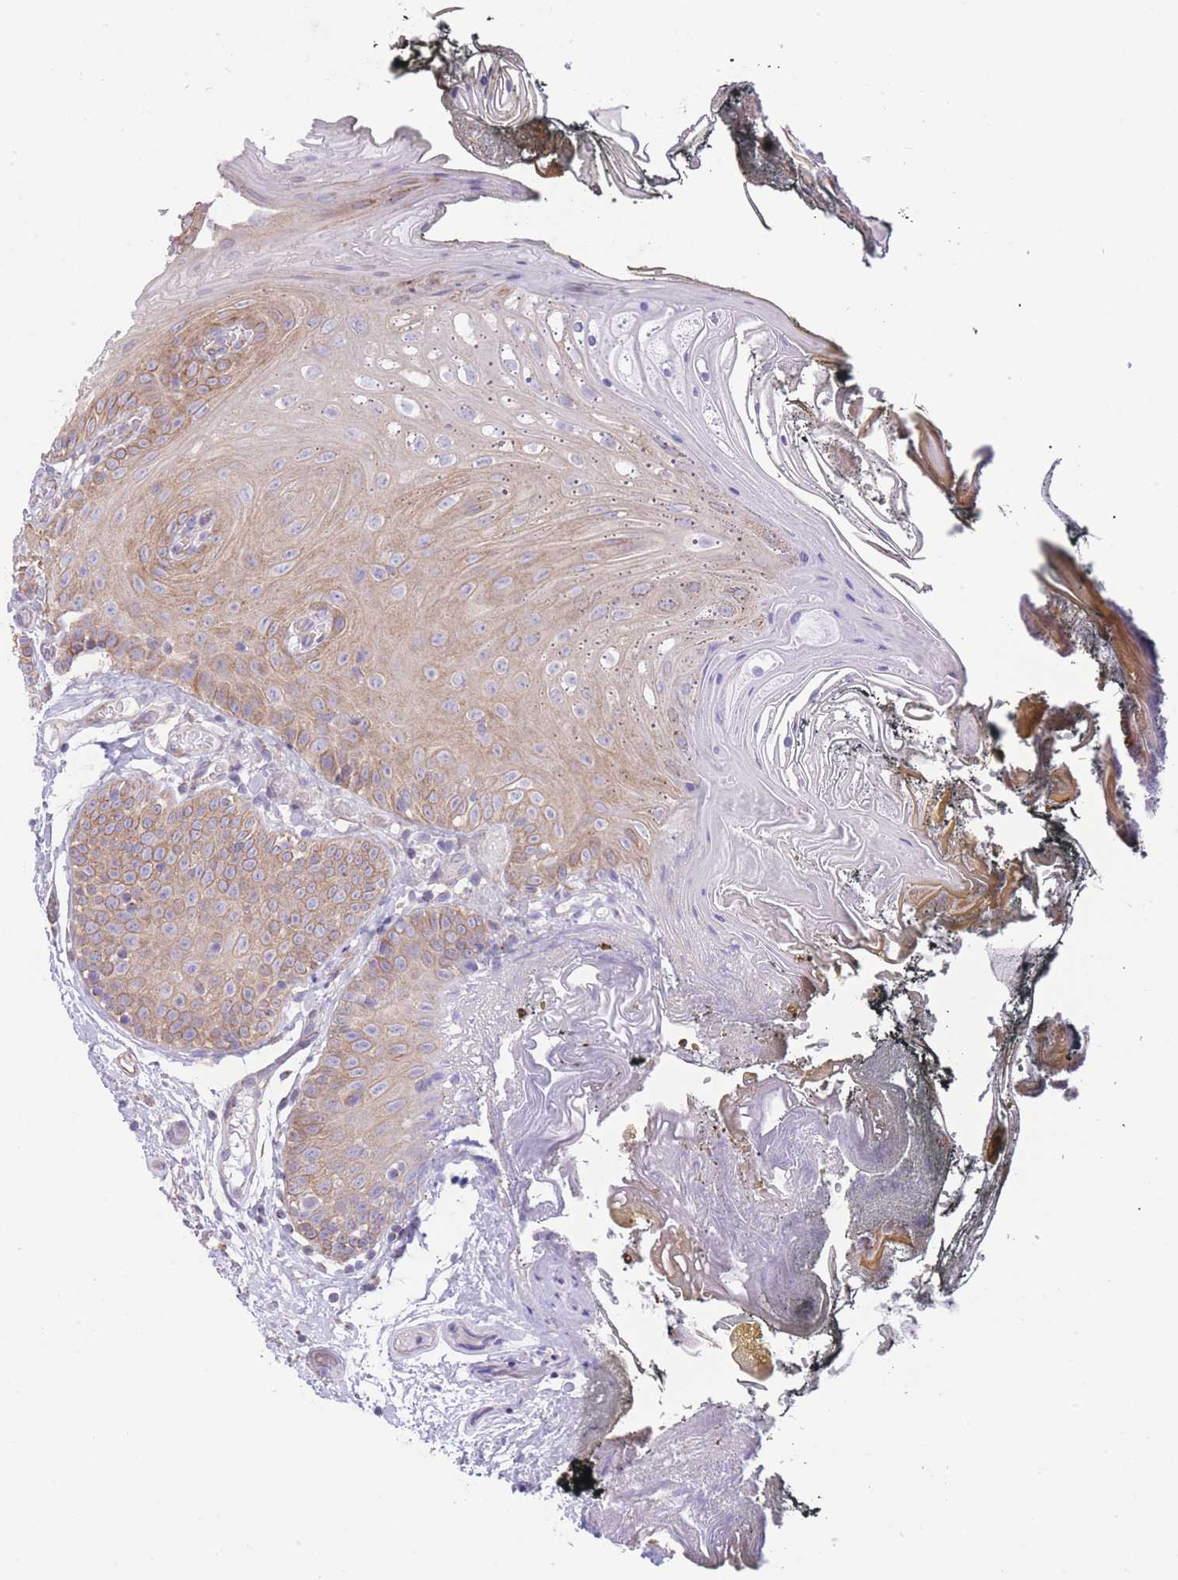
{"staining": {"intensity": "moderate", "quantity": "25%-75%", "location": "cytoplasmic/membranous"}, "tissue": "oral mucosa", "cell_type": "Squamous epithelial cells", "image_type": "normal", "snomed": [{"axis": "morphology", "description": "Normal tissue, NOS"}, {"axis": "morphology", "description": "Squamous cell carcinoma, NOS"}, {"axis": "topography", "description": "Oral tissue"}, {"axis": "topography", "description": "Head-Neck"}], "caption": "IHC (DAB (3,3'-diaminobenzidine)) staining of normal human oral mucosa shows moderate cytoplasmic/membranous protein staining in about 25%-75% of squamous epithelial cells.", "gene": "RHOU", "patient": {"sex": "female", "age": 81}}